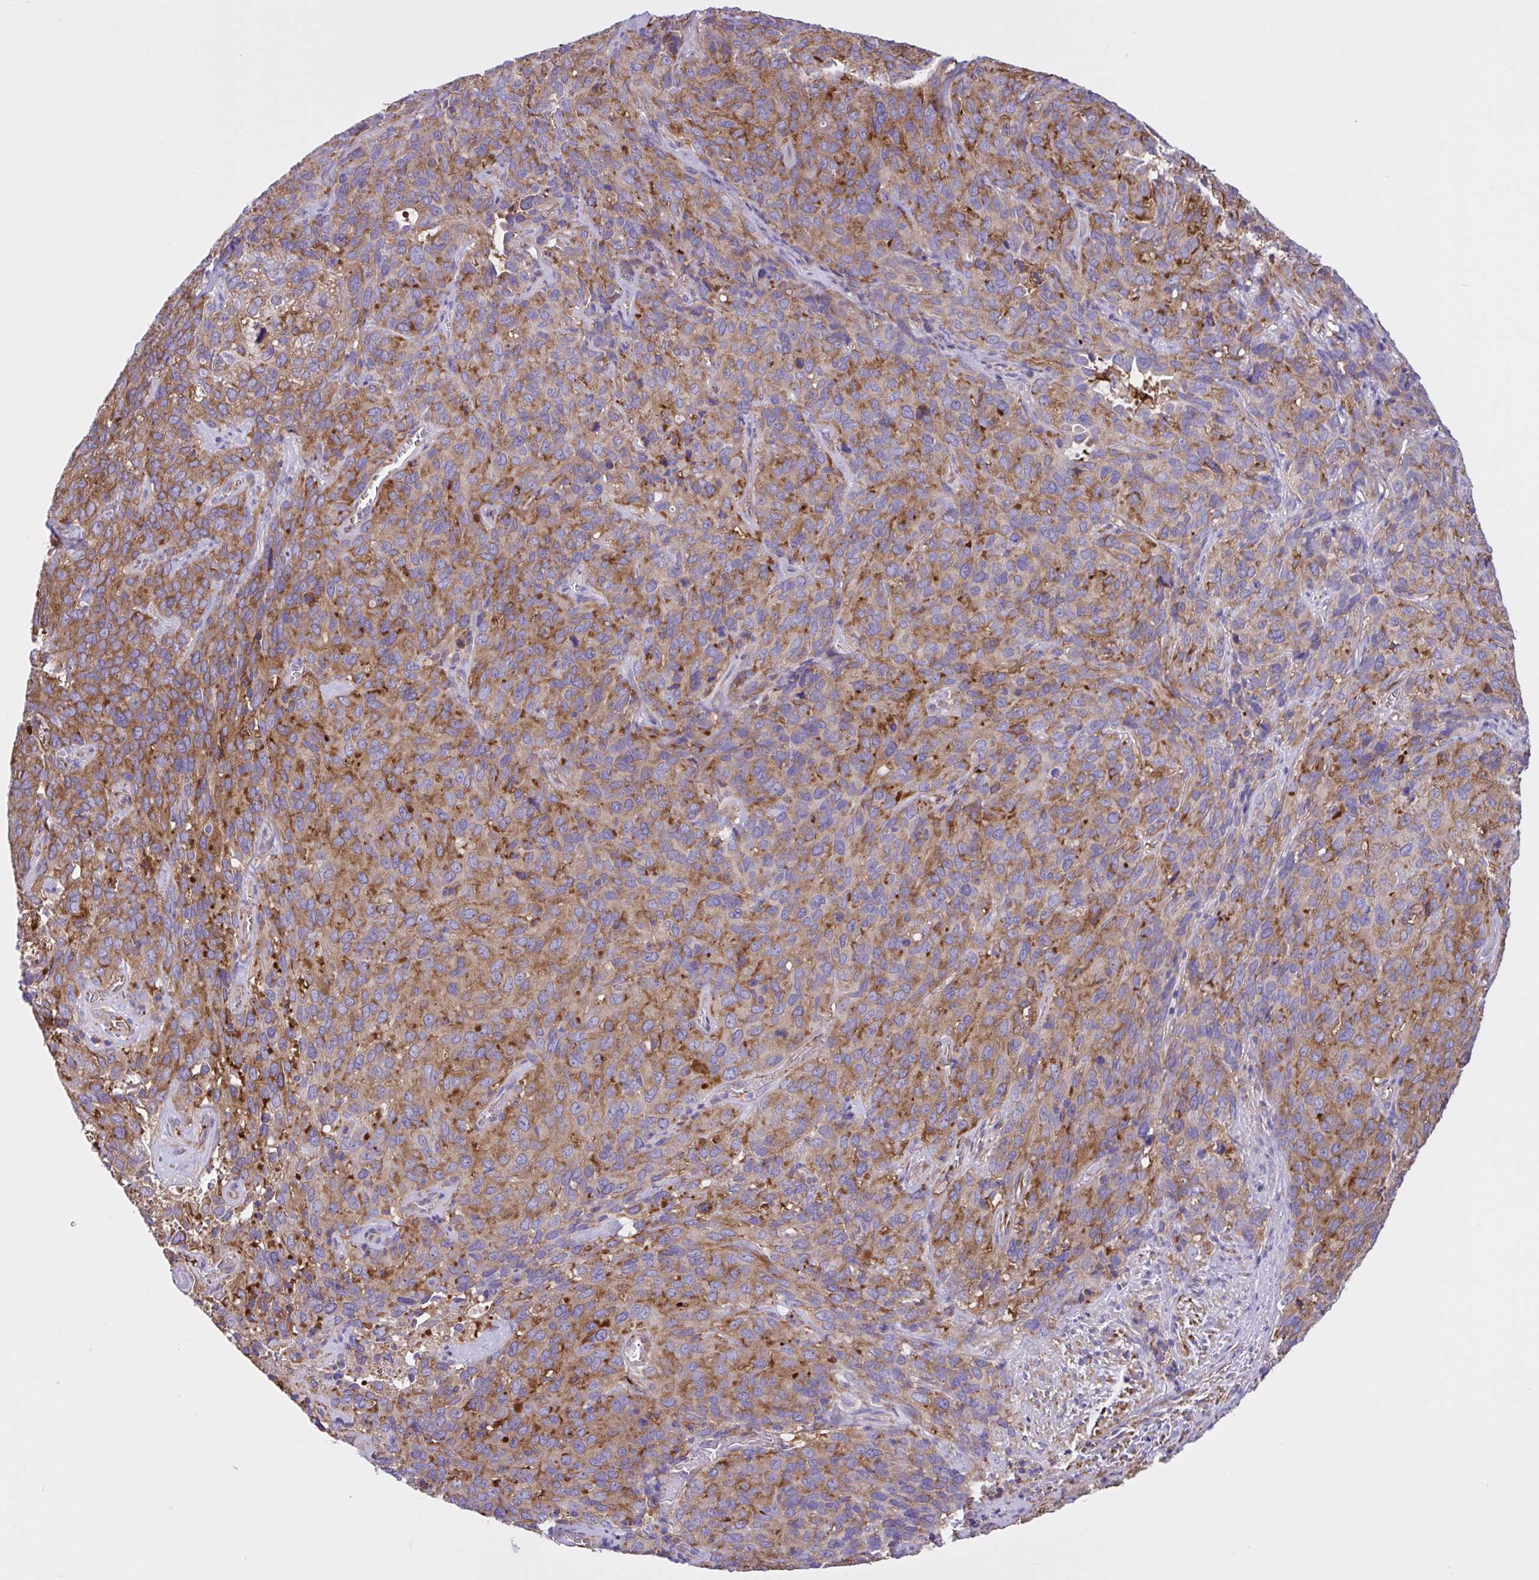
{"staining": {"intensity": "moderate", "quantity": ">75%", "location": "cytoplasmic/membranous"}, "tissue": "cervical cancer", "cell_type": "Tumor cells", "image_type": "cancer", "snomed": [{"axis": "morphology", "description": "Squamous cell carcinoma, NOS"}, {"axis": "topography", "description": "Cervix"}], "caption": "Human squamous cell carcinoma (cervical) stained with a brown dye shows moderate cytoplasmic/membranous positive expression in about >75% of tumor cells.", "gene": "OR51M1", "patient": {"sex": "female", "age": 51}}